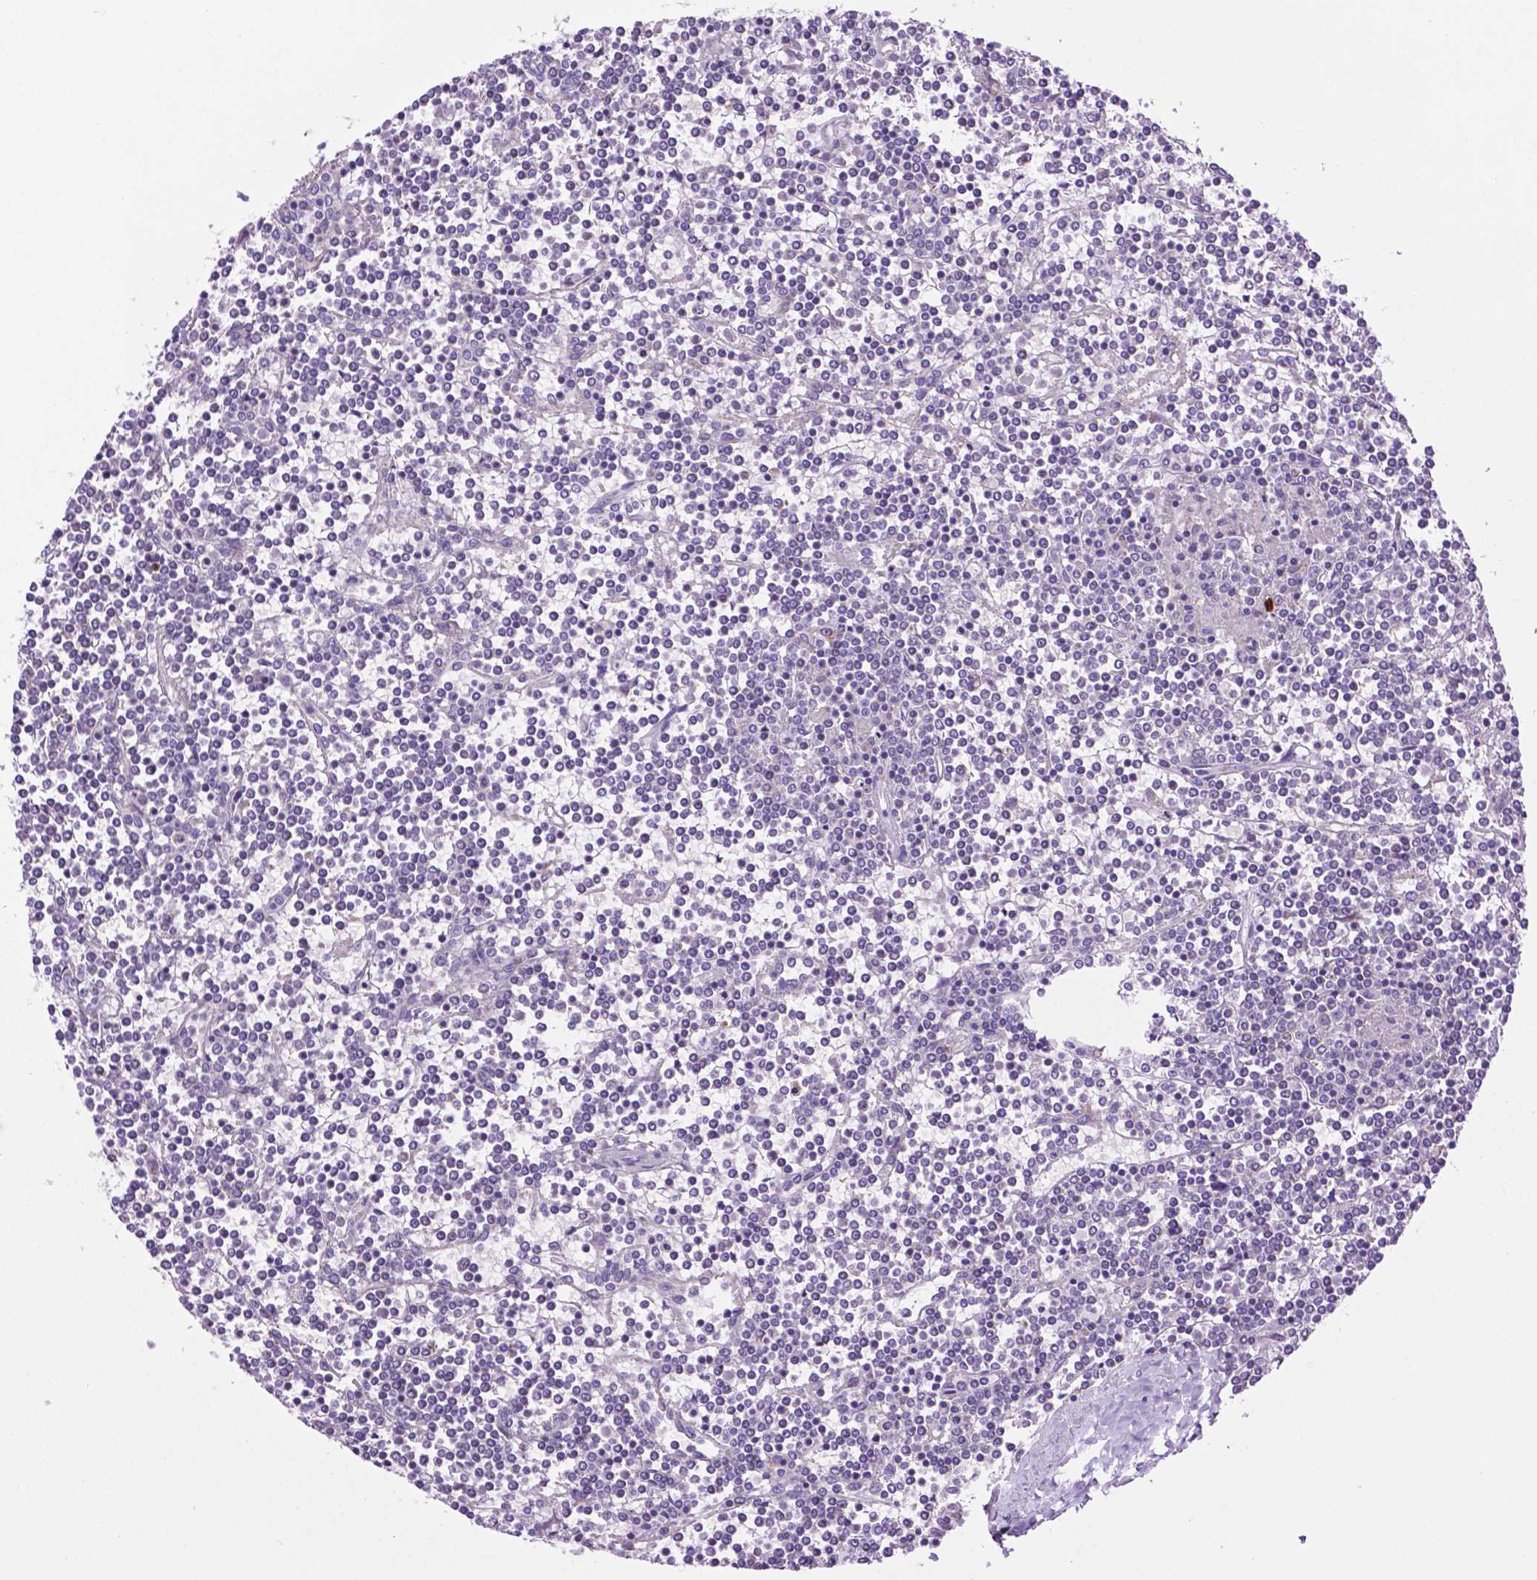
{"staining": {"intensity": "negative", "quantity": "none", "location": "none"}, "tissue": "lymphoma", "cell_type": "Tumor cells", "image_type": "cancer", "snomed": [{"axis": "morphology", "description": "Malignant lymphoma, non-Hodgkin's type, Low grade"}, {"axis": "topography", "description": "Spleen"}], "caption": "Immunohistochemical staining of low-grade malignant lymphoma, non-Hodgkin's type shows no significant expression in tumor cells.", "gene": "PHYHIP", "patient": {"sex": "female", "age": 19}}